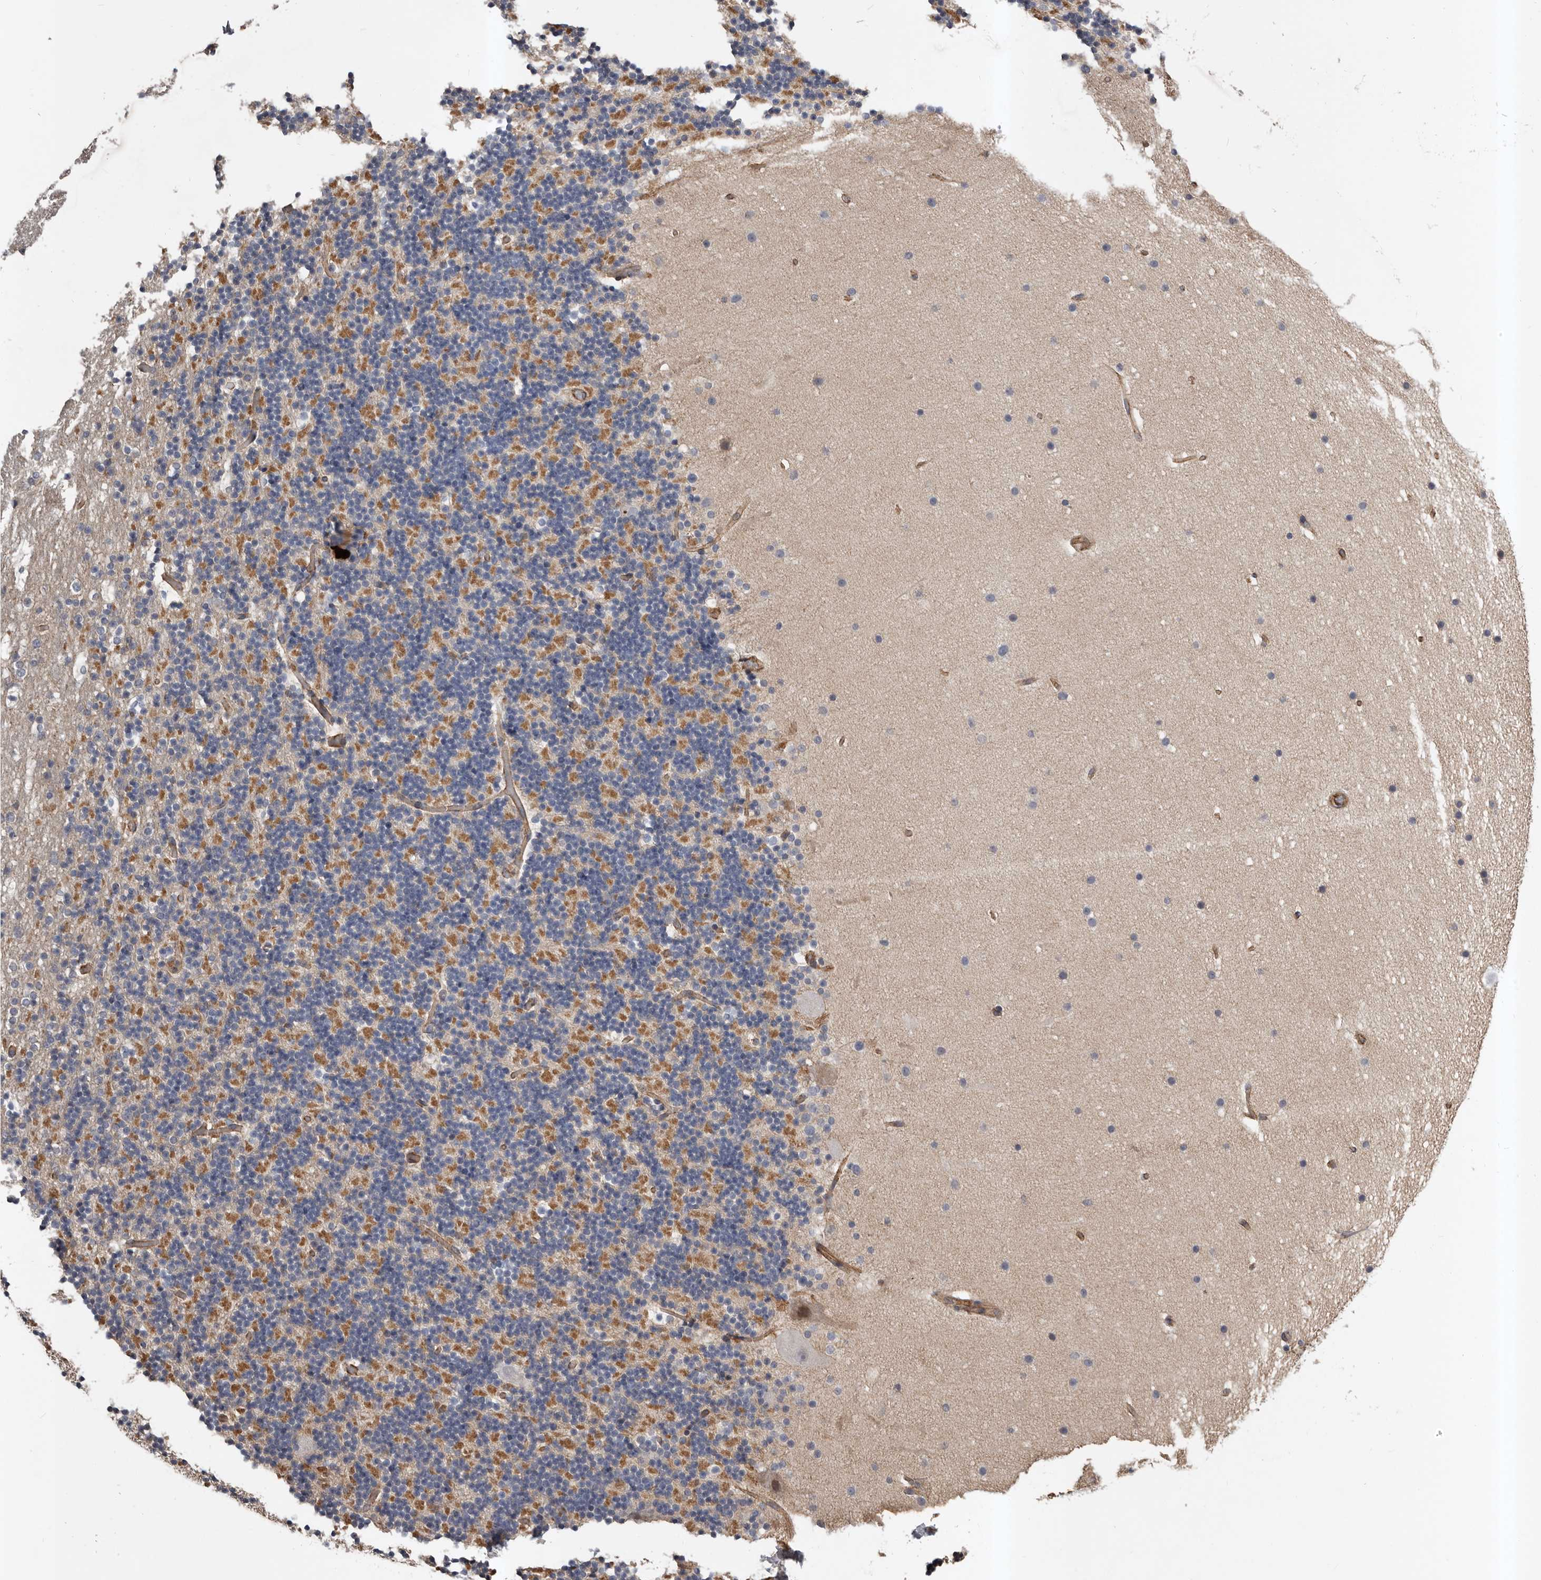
{"staining": {"intensity": "moderate", "quantity": "<25%", "location": "cytoplasmic/membranous"}, "tissue": "cerebellum", "cell_type": "Cells in granular layer", "image_type": "normal", "snomed": [{"axis": "morphology", "description": "Normal tissue, NOS"}, {"axis": "topography", "description": "Cerebellum"}], "caption": "The histopathology image reveals a brown stain indicating the presence of a protein in the cytoplasmic/membranous of cells in granular layer in cerebellum.", "gene": "PNRC2", "patient": {"sex": "male", "age": 57}}